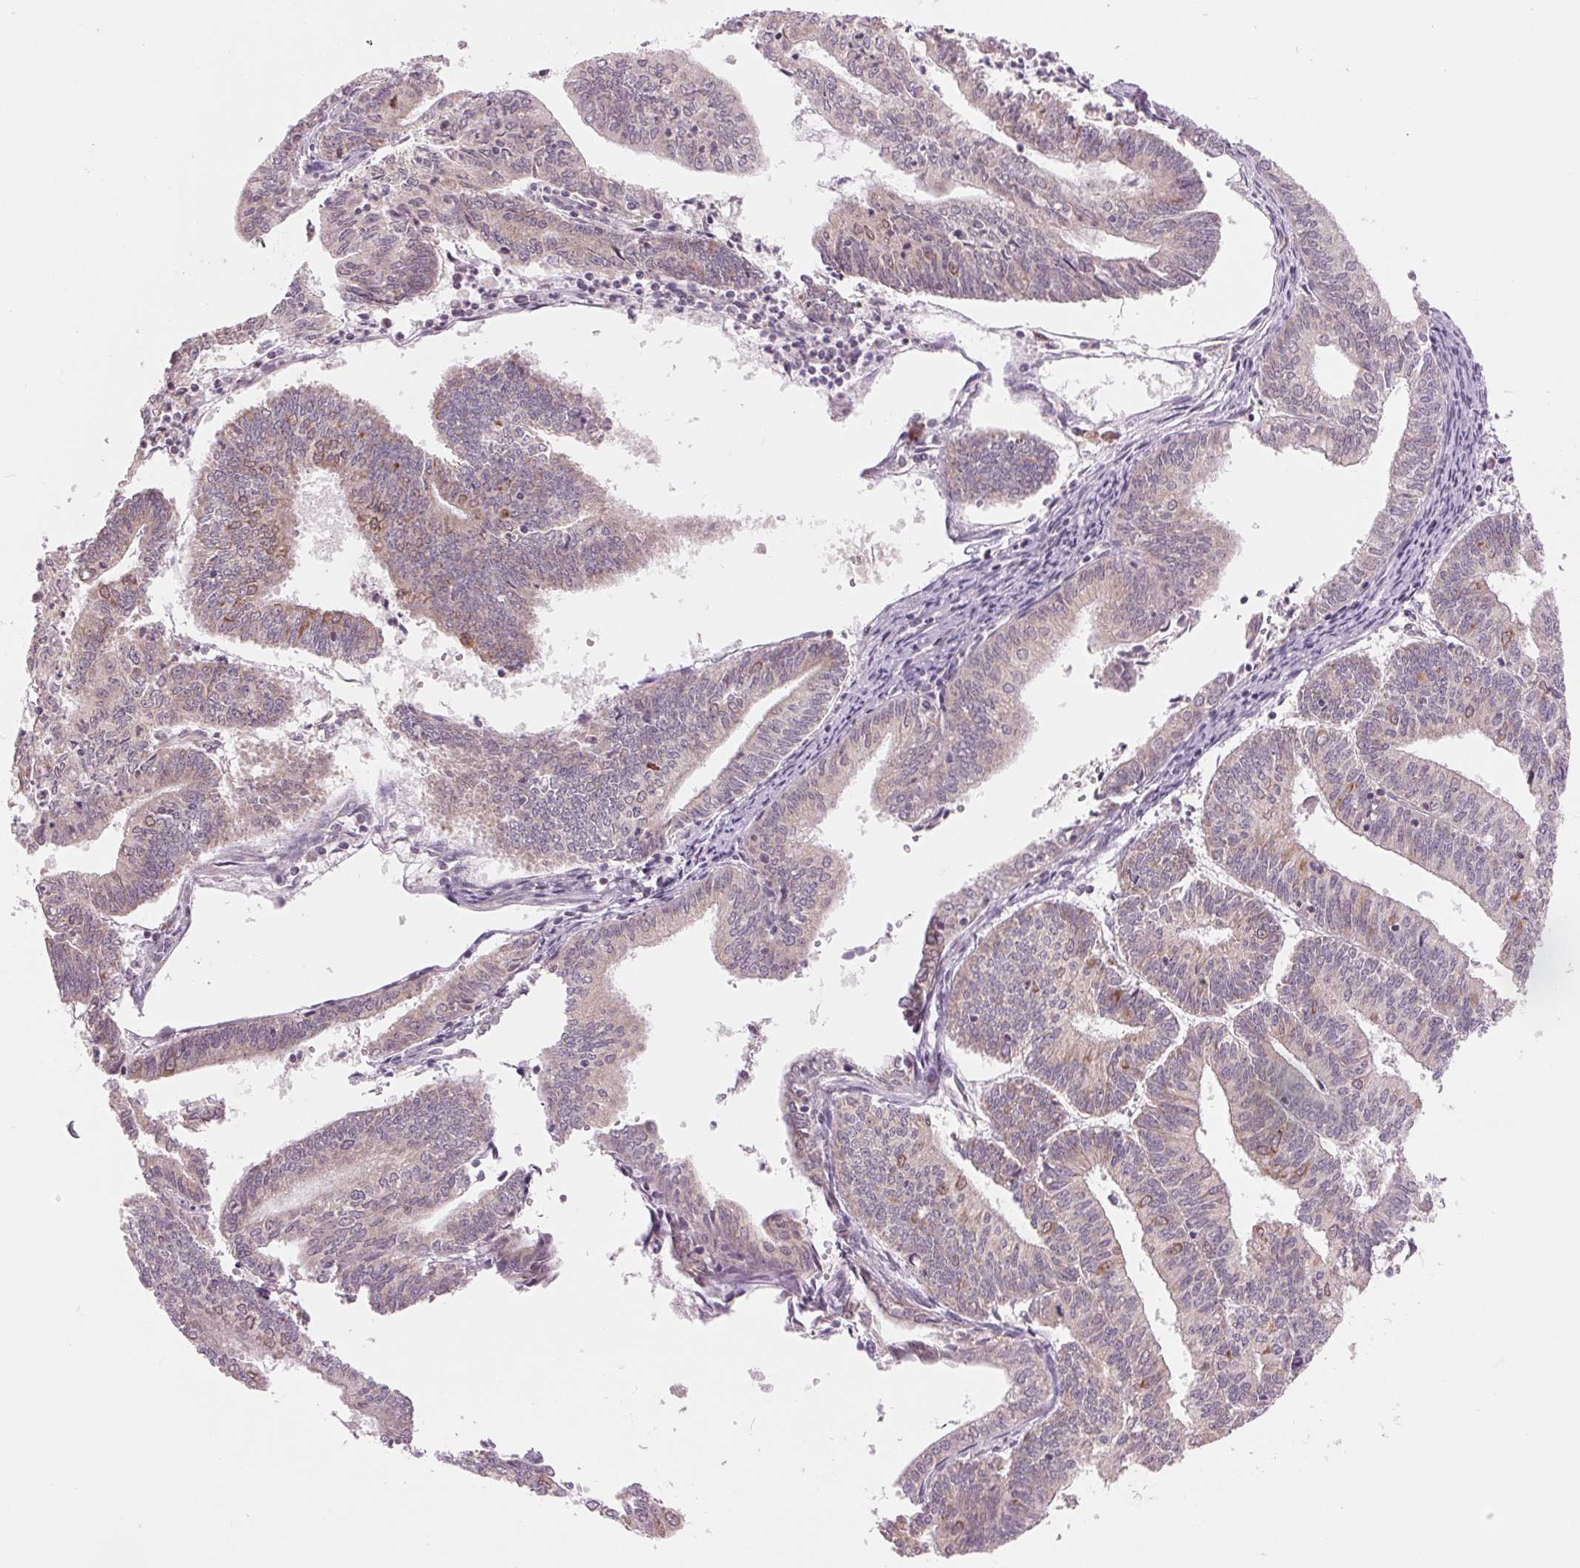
{"staining": {"intensity": "weak", "quantity": "25%-75%", "location": "cytoplasmic/membranous"}, "tissue": "endometrial cancer", "cell_type": "Tumor cells", "image_type": "cancer", "snomed": [{"axis": "morphology", "description": "Adenocarcinoma, NOS"}, {"axis": "topography", "description": "Endometrium"}], "caption": "Weak cytoplasmic/membranous positivity for a protein is present in approximately 25%-75% of tumor cells of adenocarcinoma (endometrial) using immunohistochemistry (IHC).", "gene": "TECR", "patient": {"sex": "female", "age": 61}}